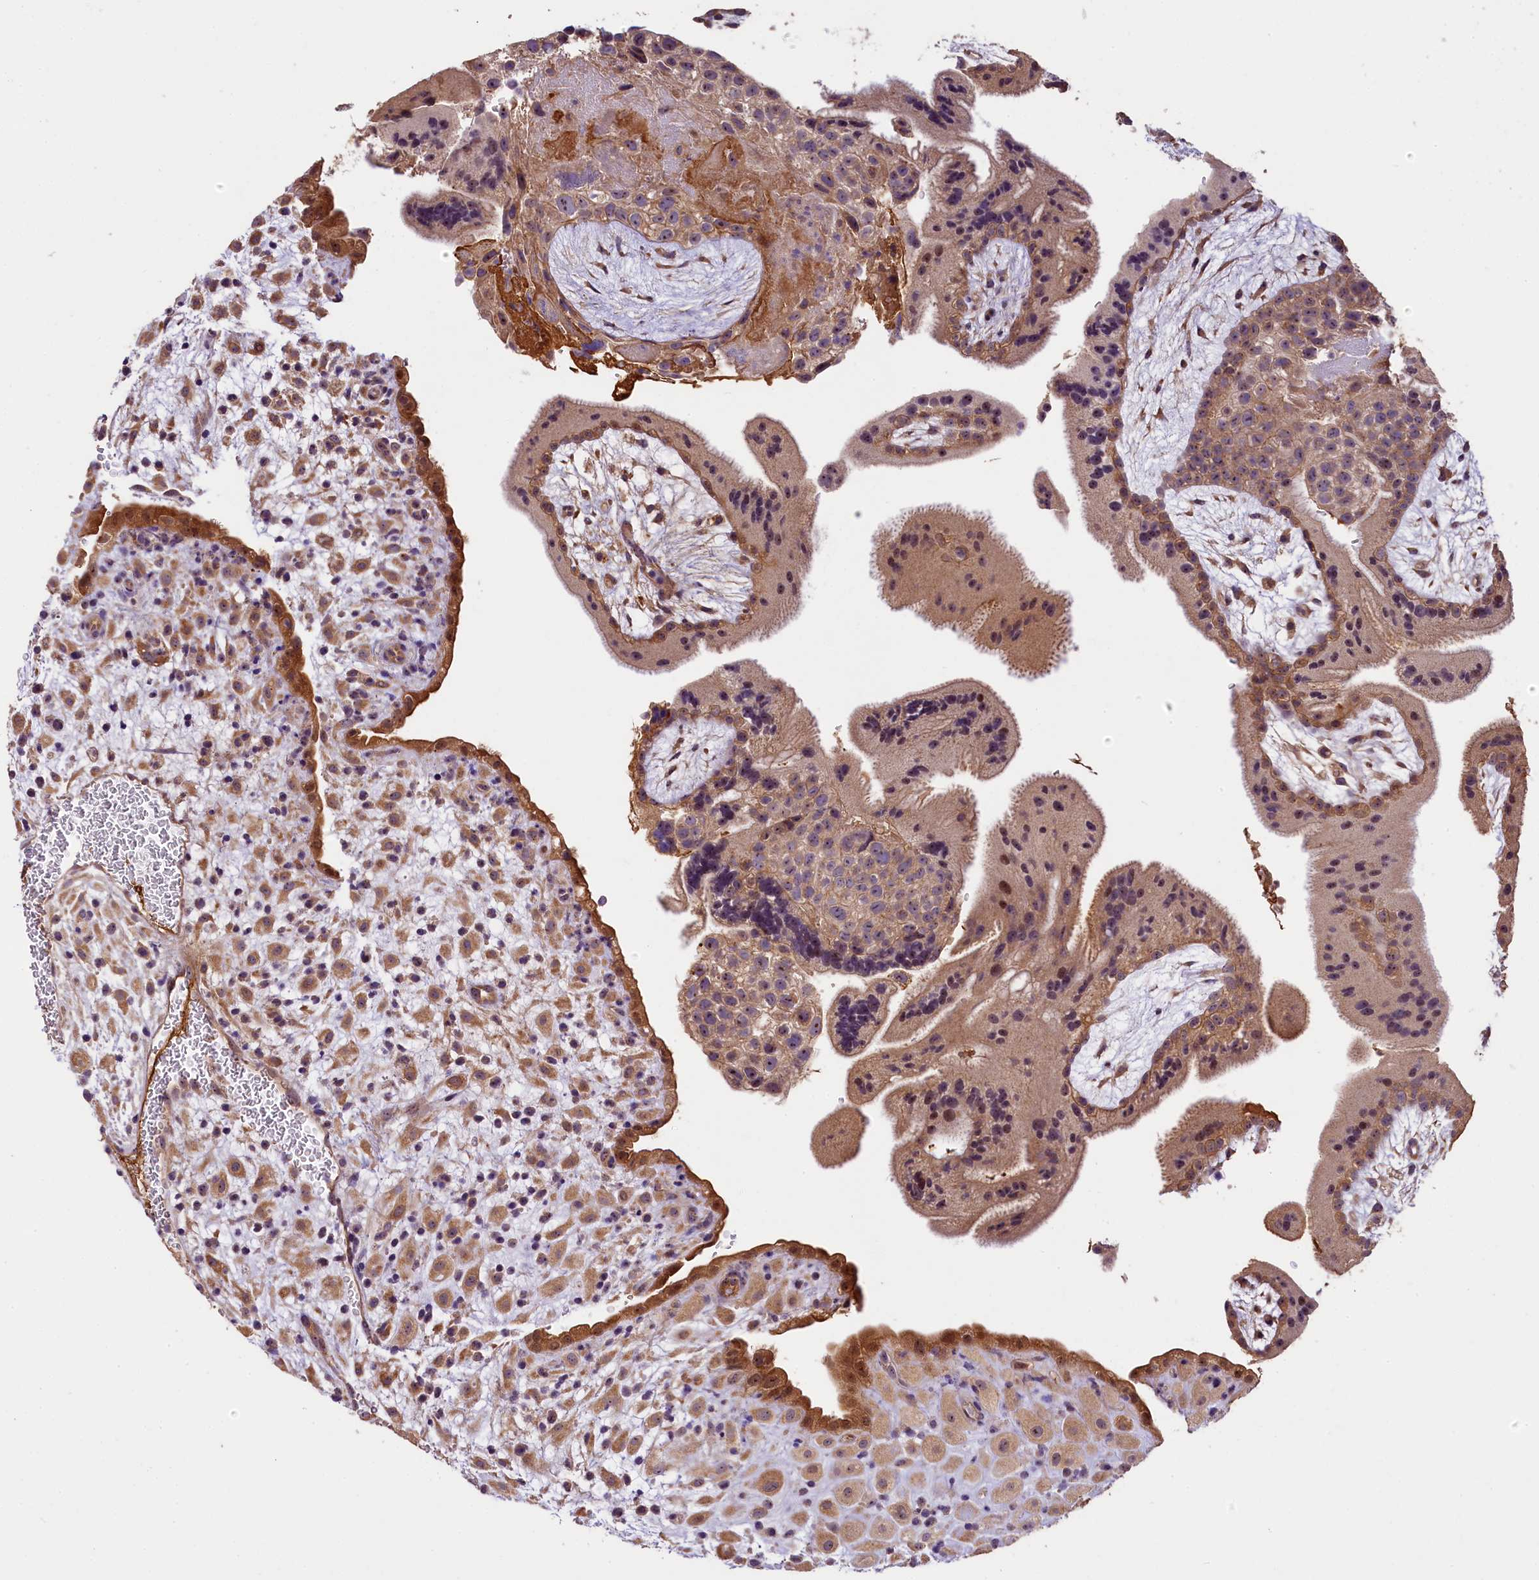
{"staining": {"intensity": "moderate", "quantity": ">75%", "location": "cytoplasmic/membranous"}, "tissue": "placenta", "cell_type": "Decidual cells", "image_type": "normal", "snomed": [{"axis": "morphology", "description": "Normal tissue, NOS"}, {"axis": "topography", "description": "Placenta"}], "caption": "Immunohistochemistry of benign human placenta shows medium levels of moderate cytoplasmic/membranous staining in about >75% of decidual cells. The protein is stained brown, and the nuclei are stained in blue (DAB IHC with brightfield microscopy, high magnification).", "gene": "UBXN6", "patient": {"sex": "female", "age": 35}}